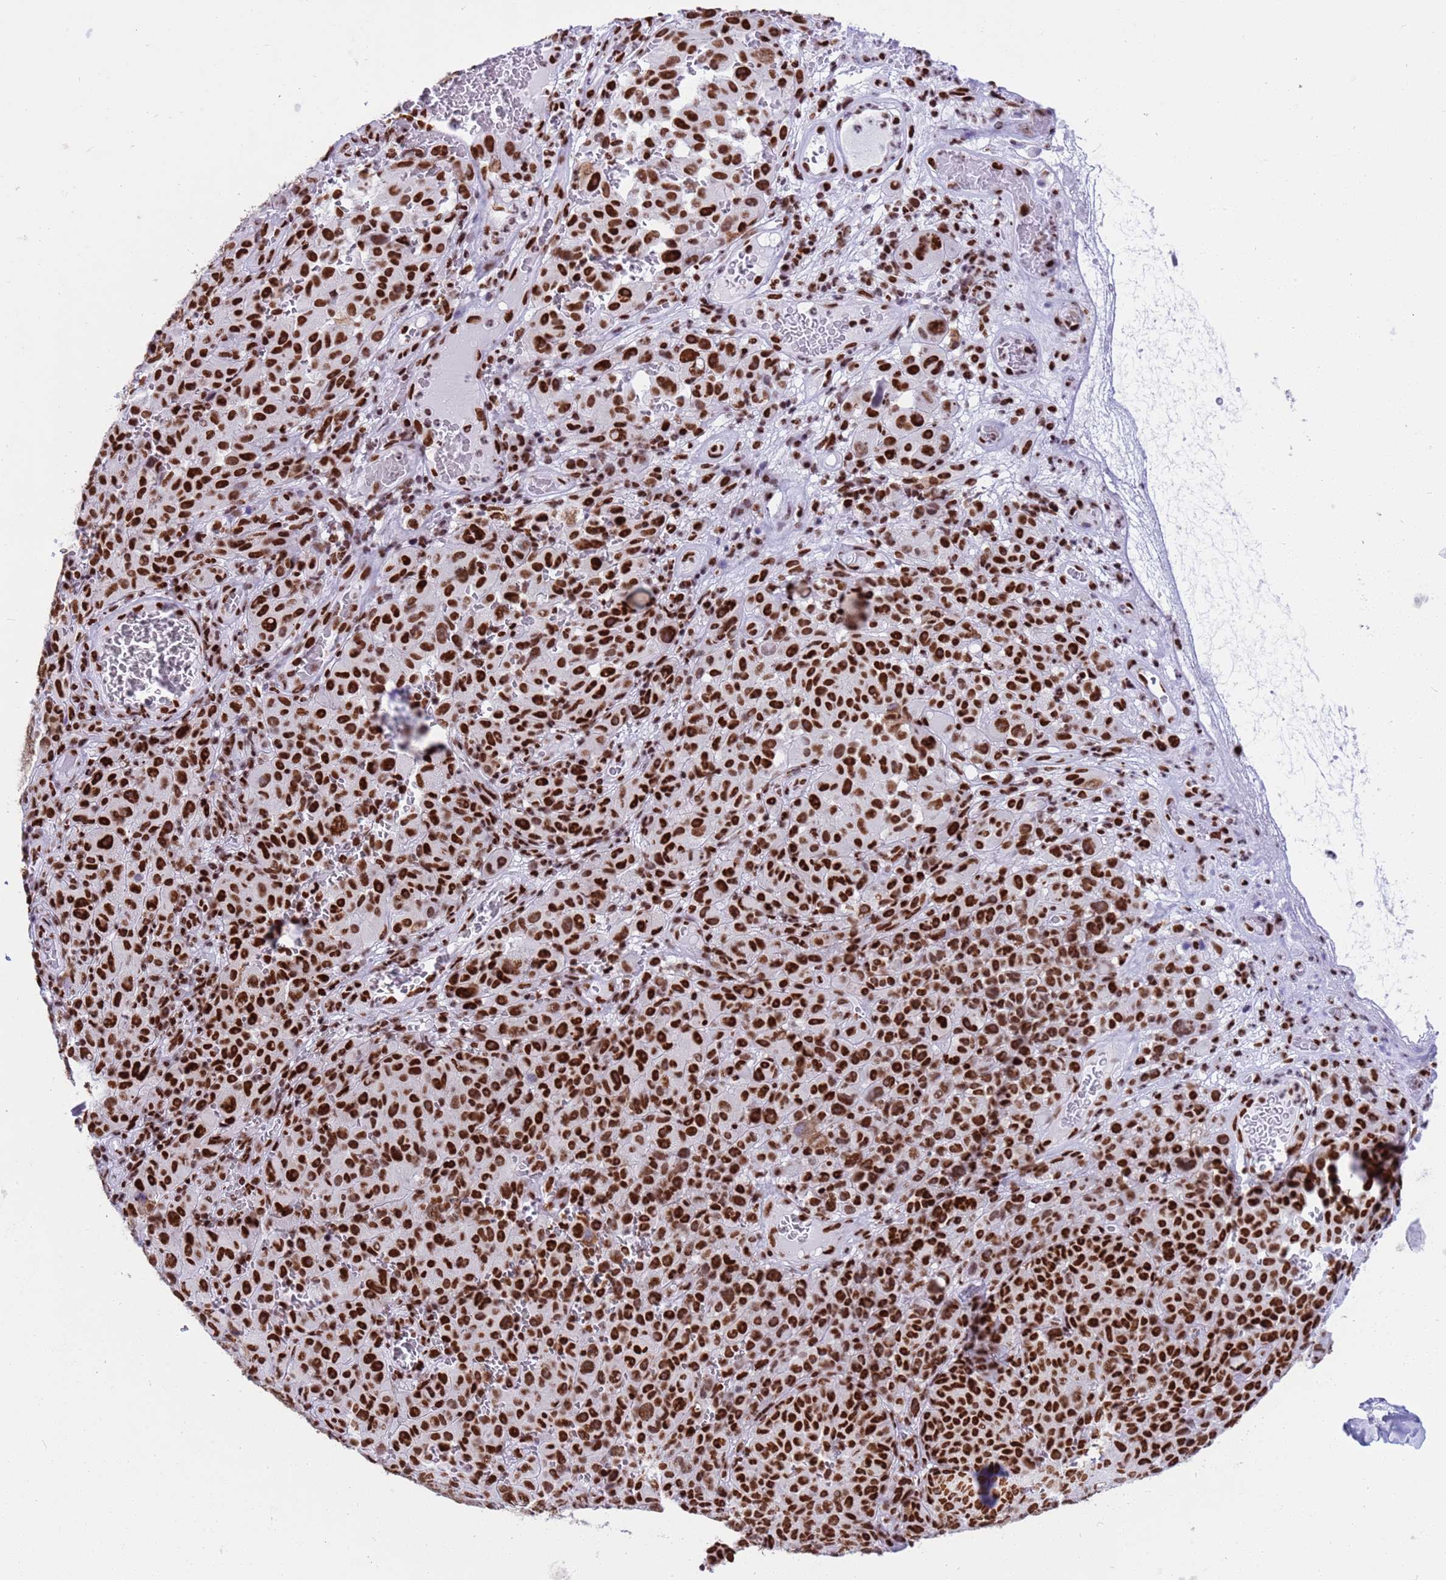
{"staining": {"intensity": "strong", "quantity": ">75%", "location": "nuclear"}, "tissue": "melanoma", "cell_type": "Tumor cells", "image_type": "cancer", "snomed": [{"axis": "morphology", "description": "Malignant melanoma, NOS"}, {"axis": "topography", "description": "Skin"}], "caption": "Protein expression analysis of melanoma demonstrates strong nuclear expression in about >75% of tumor cells. Nuclei are stained in blue.", "gene": "RALY", "patient": {"sex": "female", "age": 82}}